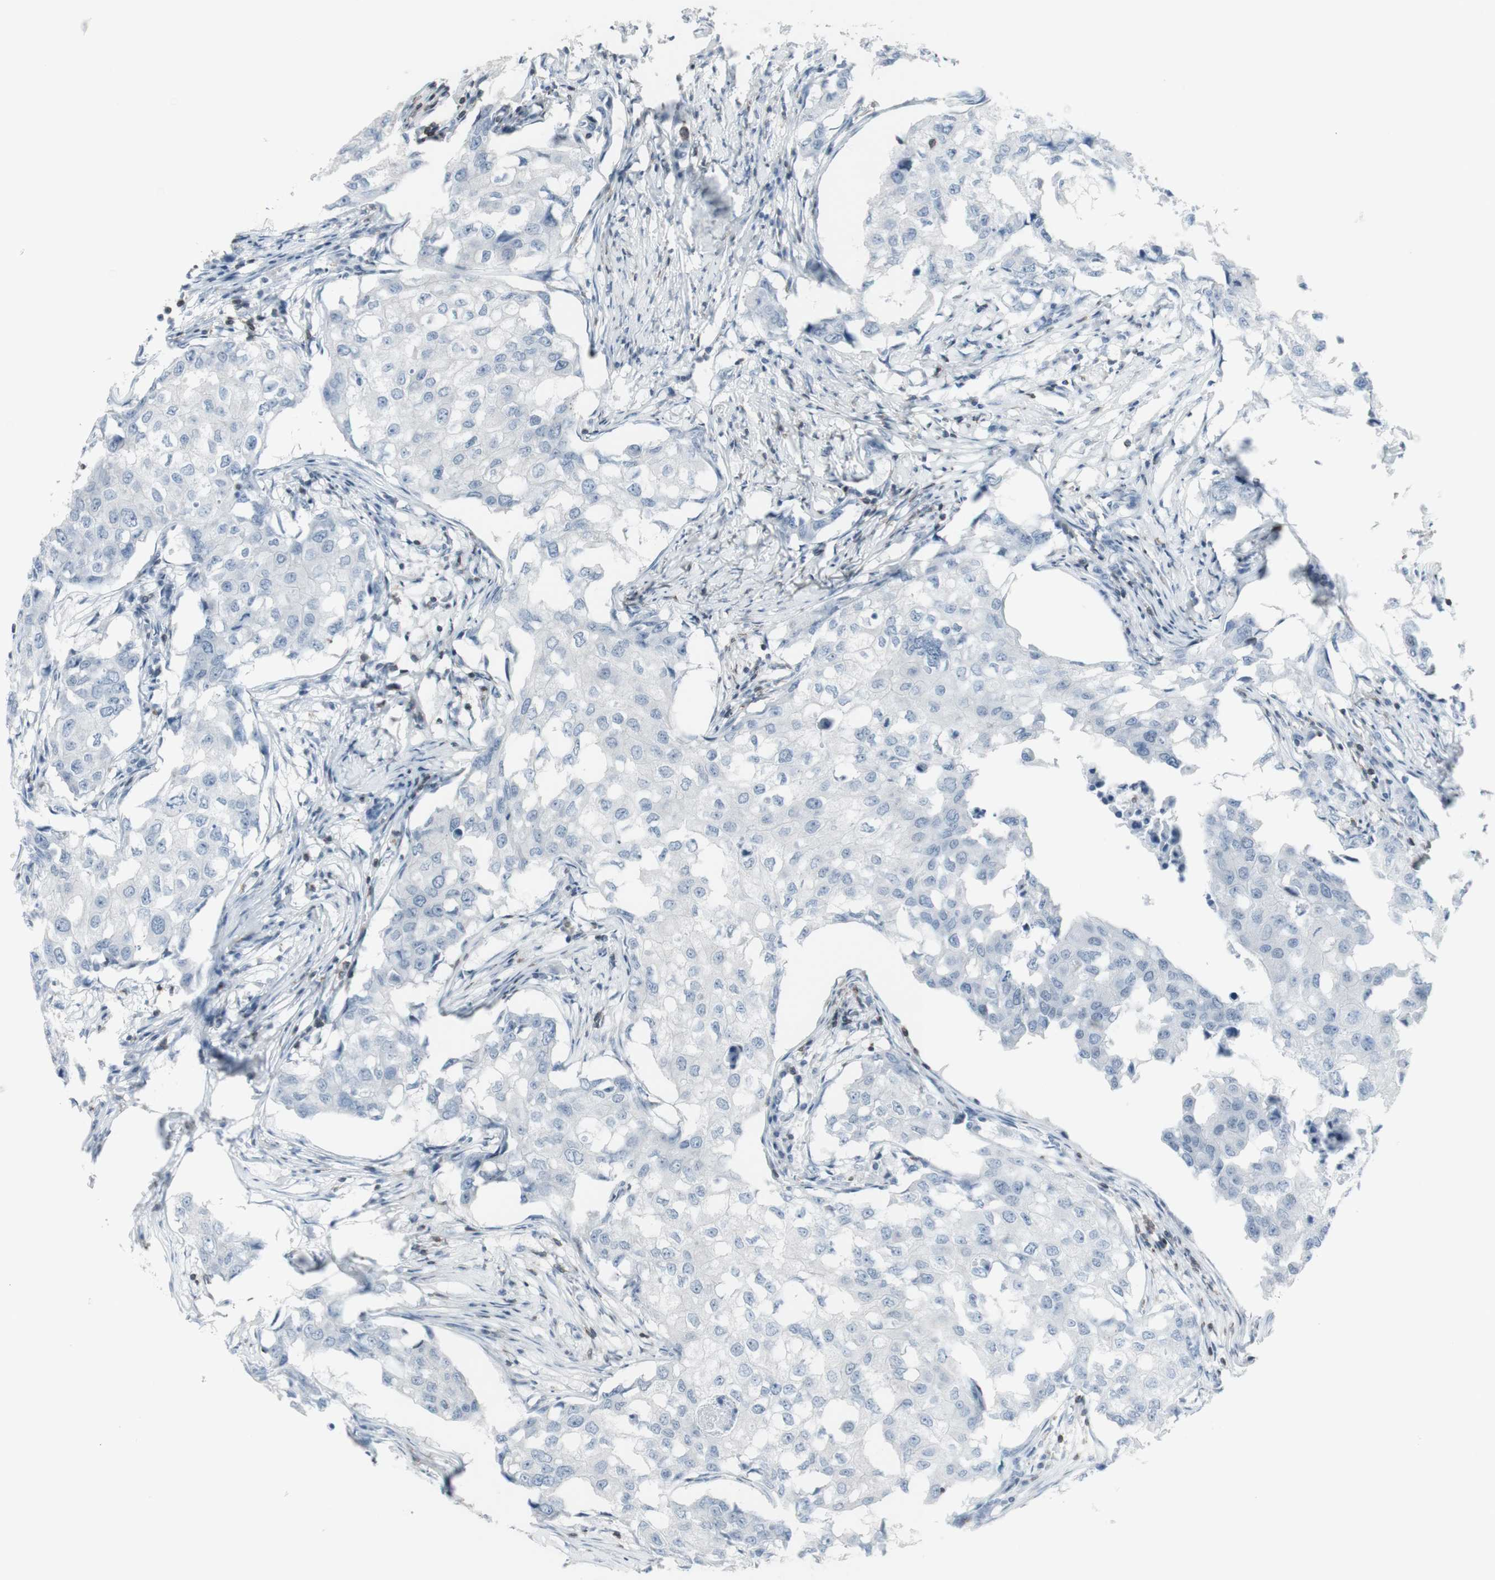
{"staining": {"intensity": "negative", "quantity": "none", "location": "none"}, "tissue": "breast cancer", "cell_type": "Tumor cells", "image_type": "cancer", "snomed": [{"axis": "morphology", "description": "Duct carcinoma"}, {"axis": "topography", "description": "Breast"}], "caption": "Immunohistochemical staining of human breast invasive ductal carcinoma displays no significant expression in tumor cells.", "gene": "NRG1", "patient": {"sex": "female", "age": 27}}